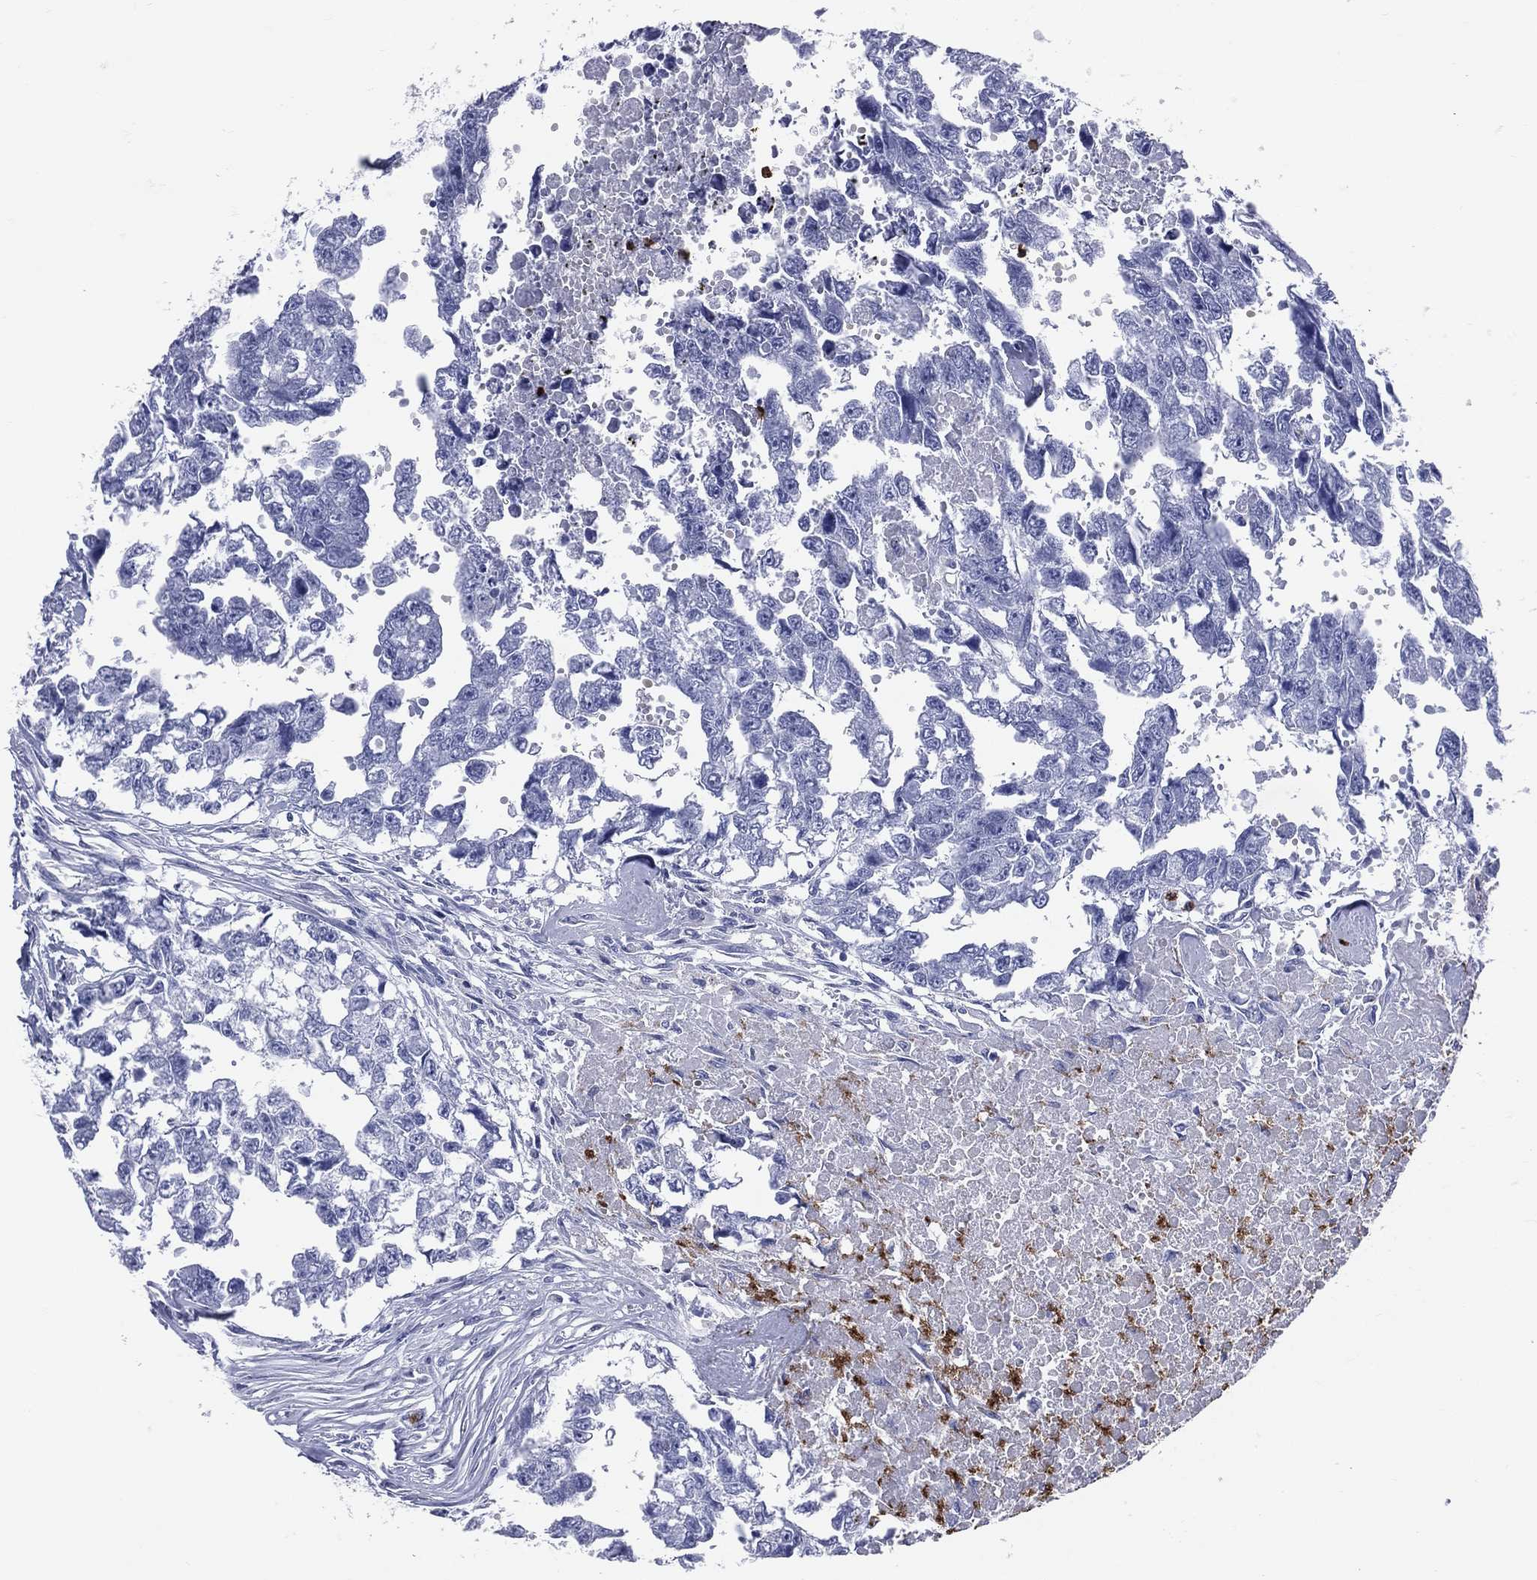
{"staining": {"intensity": "negative", "quantity": "none", "location": "none"}, "tissue": "testis cancer", "cell_type": "Tumor cells", "image_type": "cancer", "snomed": [{"axis": "morphology", "description": "Carcinoma, Embryonal, NOS"}, {"axis": "morphology", "description": "Teratoma, malignant, NOS"}, {"axis": "topography", "description": "Testis"}], "caption": "DAB immunohistochemical staining of teratoma (malignant) (testis) exhibits no significant expression in tumor cells.", "gene": "PGLYRP1", "patient": {"sex": "male", "age": 44}}